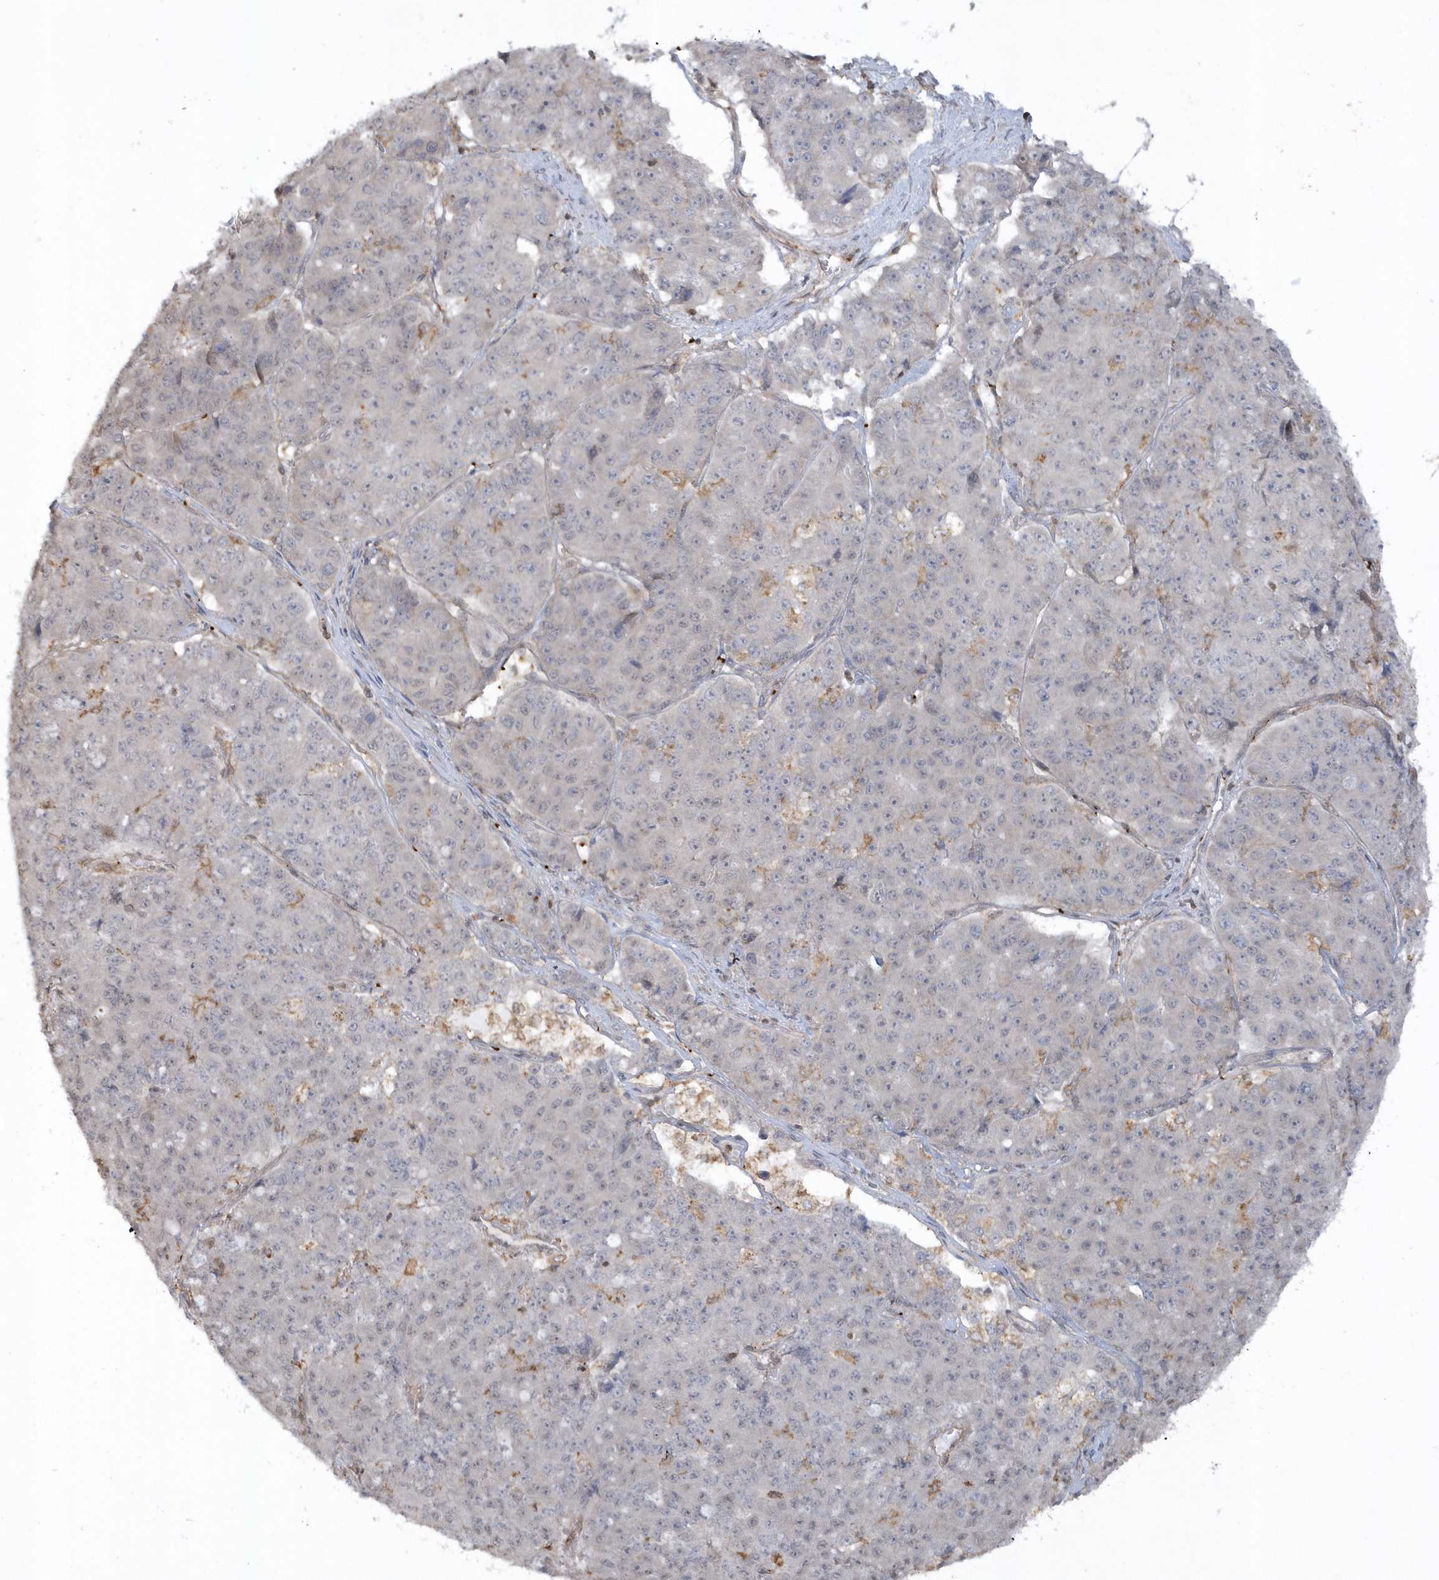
{"staining": {"intensity": "negative", "quantity": "none", "location": "none"}, "tissue": "pancreatic cancer", "cell_type": "Tumor cells", "image_type": "cancer", "snomed": [{"axis": "morphology", "description": "Adenocarcinoma, NOS"}, {"axis": "topography", "description": "Pancreas"}], "caption": "Adenocarcinoma (pancreatic) stained for a protein using IHC shows no expression tumor cells.", "gene": "BSN", "patient": {"sex": "male", "age": 50}}